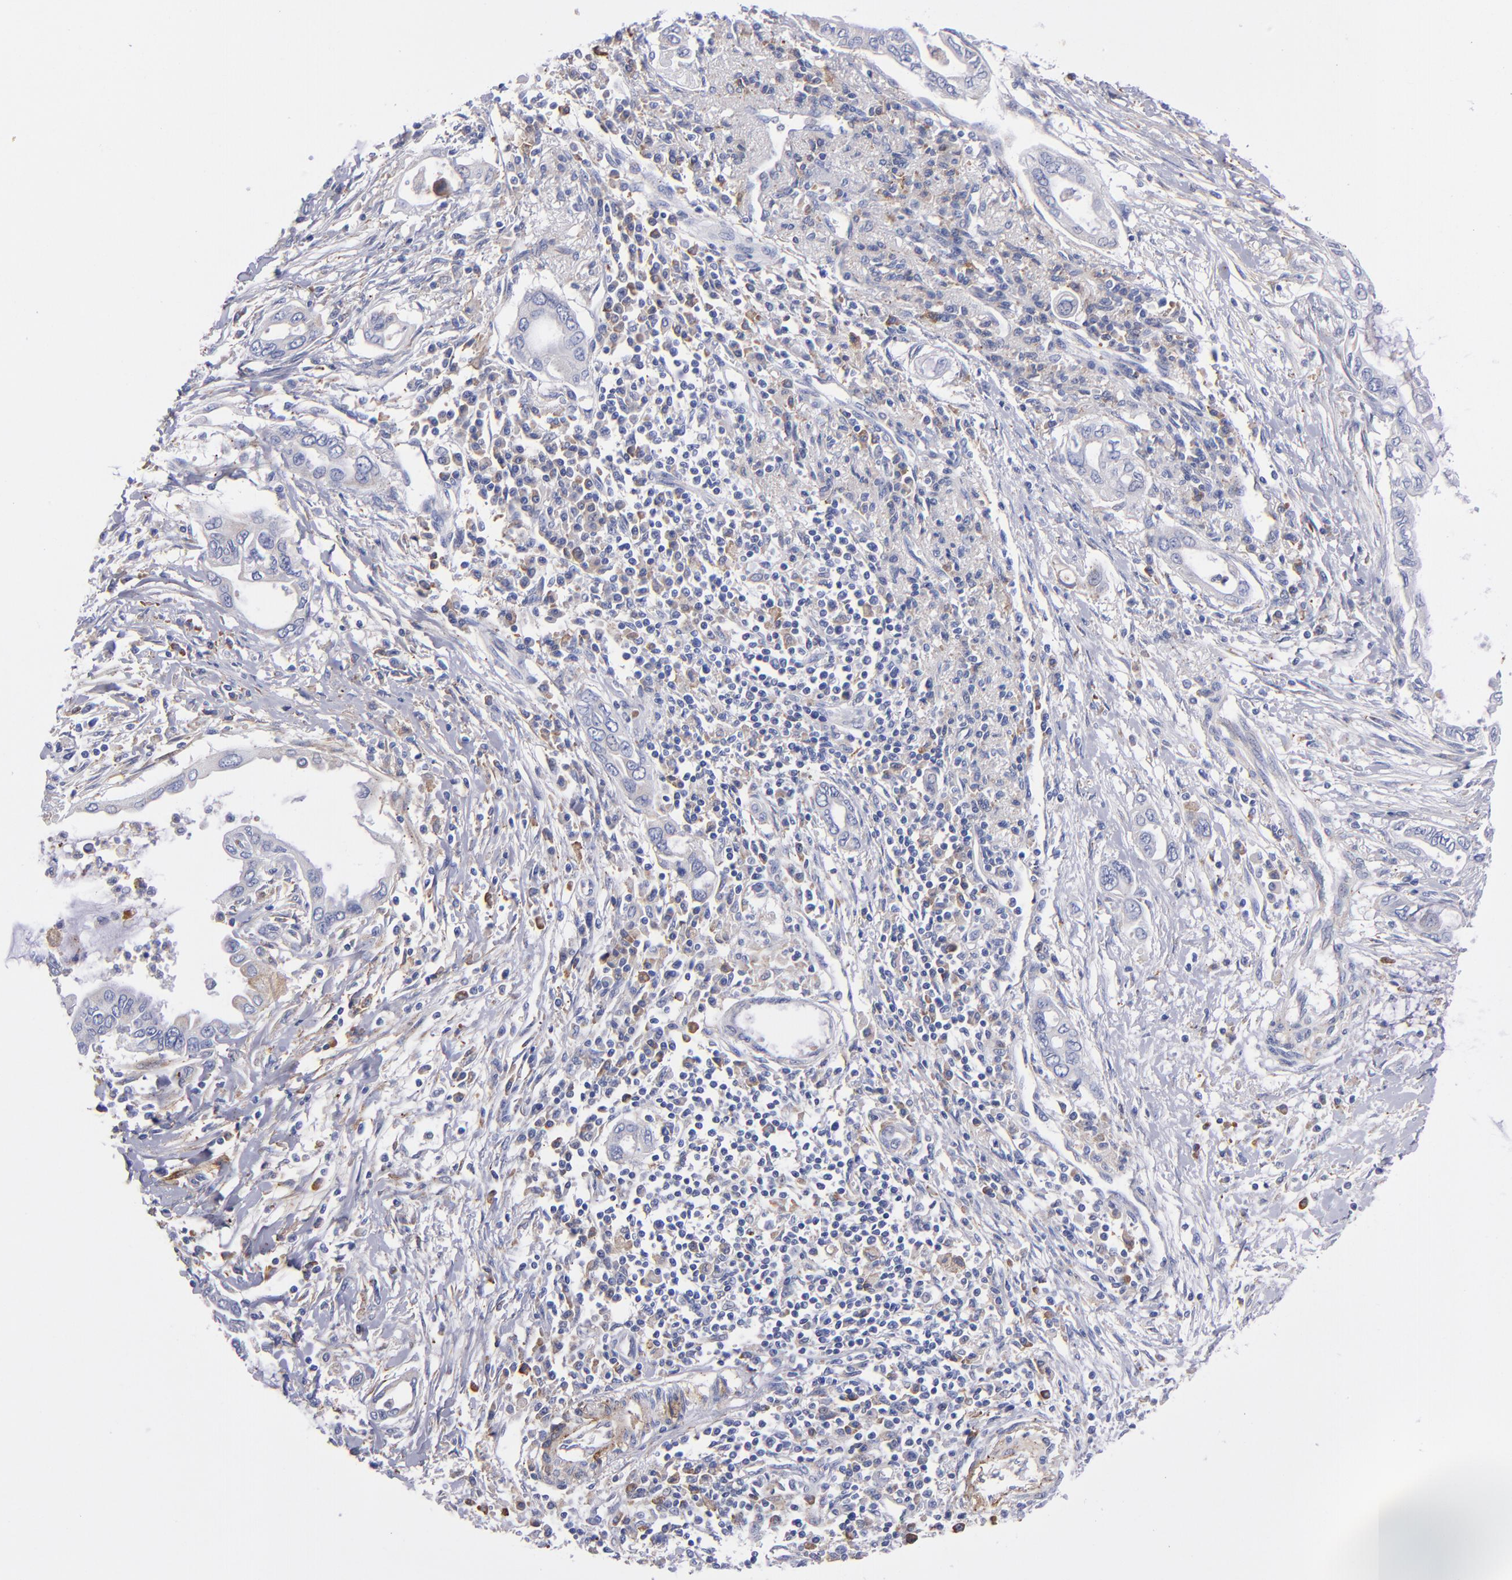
{"staining": {"intensity": "weak", "quantity": "<25%", "location": "cytoplasmic/membranous"}, "tissue": "pancreatic cancer", "cell_type": "Tumor cells", "image_type": "cancer", "snomed": [{"axis": "morphology", "description": "Adenocarcinoma, NOS"}, {"axis": "topography", "description": "Pancreas"}], "caption": "Pancreatic adenocarcinoma was stained to show a protein in brown. There is no significant staining in tumor cells. (Brightfield microscopy of DAB immunohistochemistry at high magnification).", "gene": "MFGE8", "patient": {"sex": "female", "age": 57}}